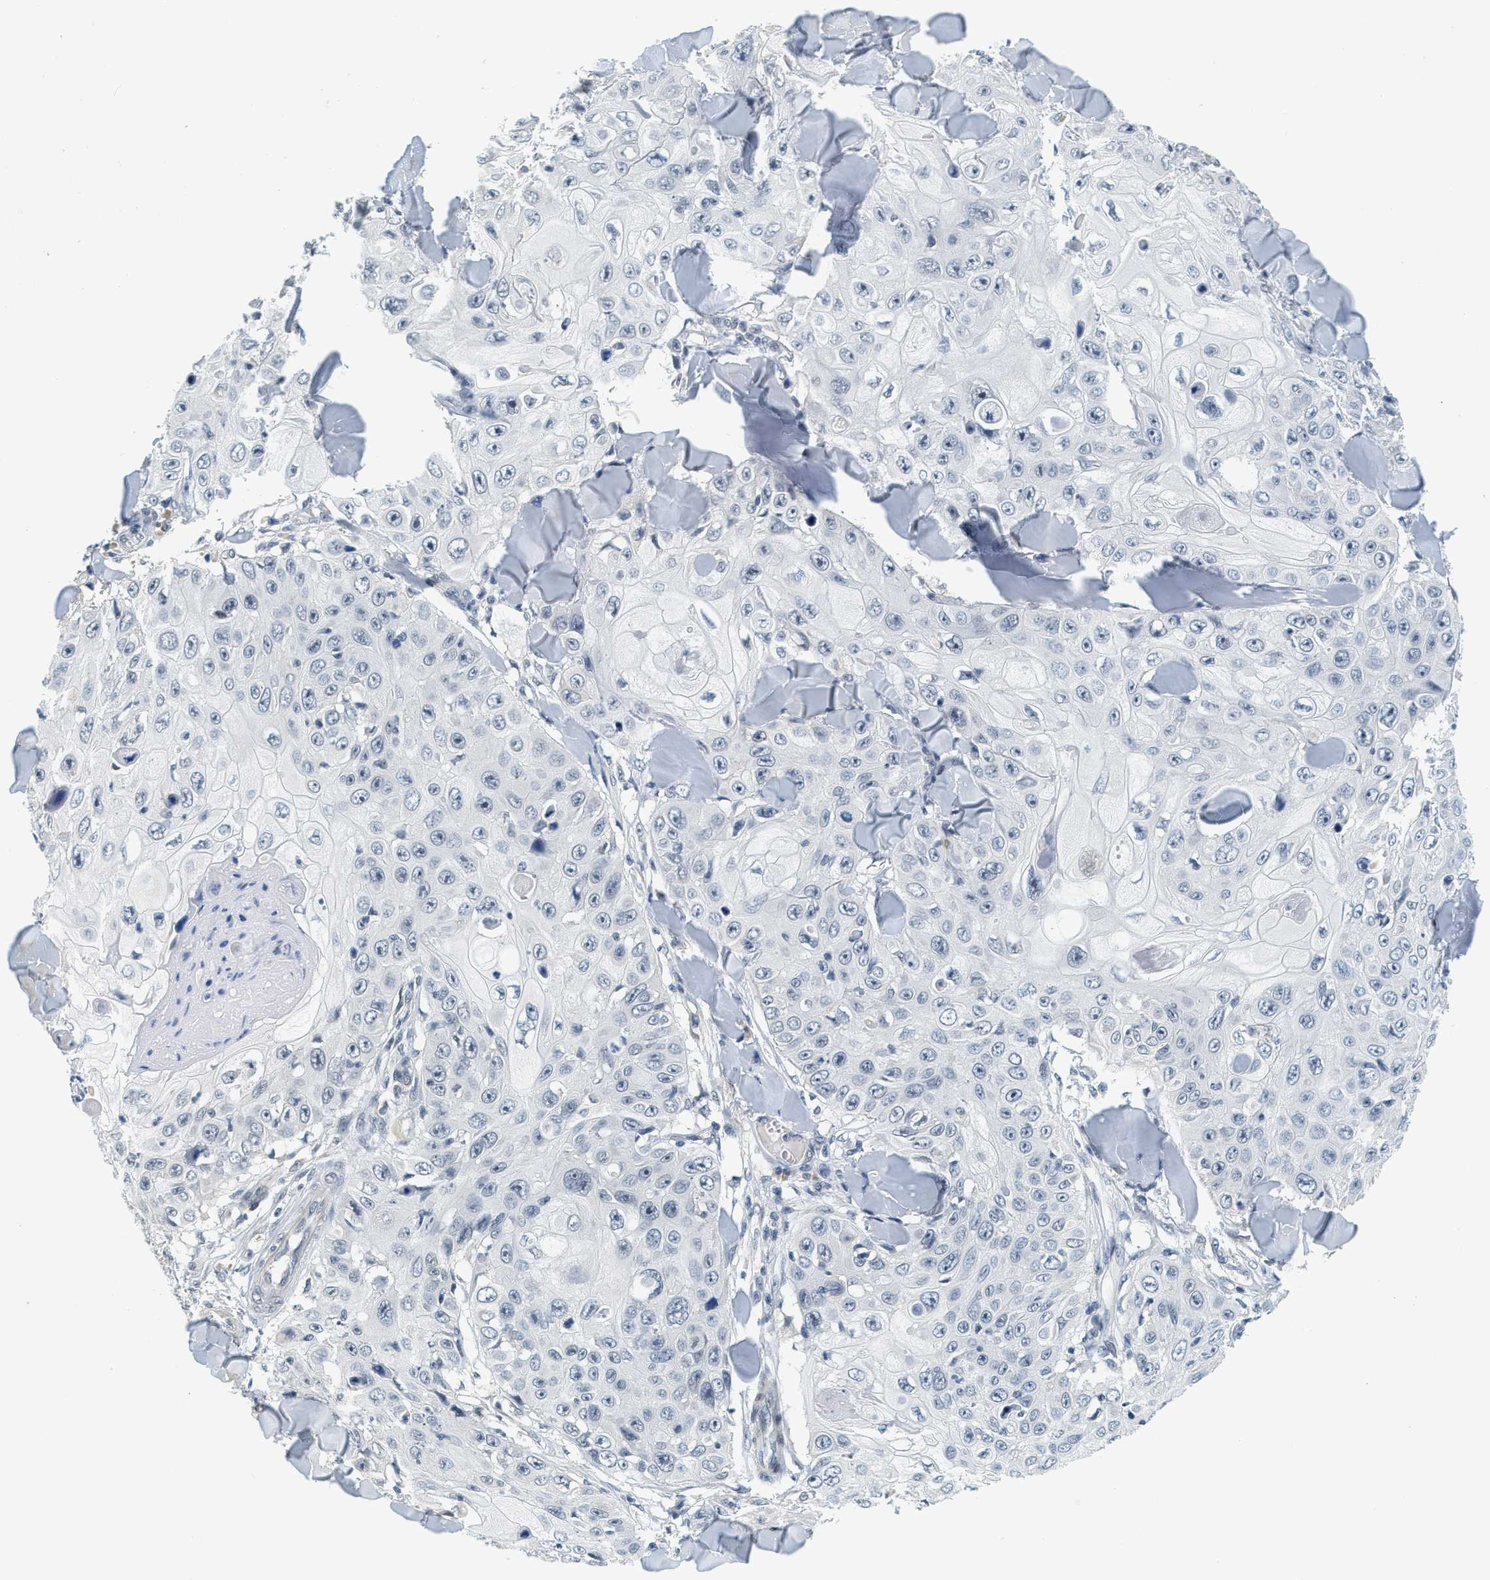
{"staining": {"intensity": "negative", "quantity": "none", "location": "none"}, "tissue": "skin cancer", "cell_type": "Tumor cells", "image_type": "cancer", "snomed": [{"axis": "morphology", "description": "Squamous cell carcinoma, NOS"}, {"axis": "topography", "description": "Skin"}], "caption": "Tumor cells are negative for protein expression in human skin cancer (squamous cell carcinoma).", "gene": "MZF1", "patient": {"sex": "male", "age": 86}}